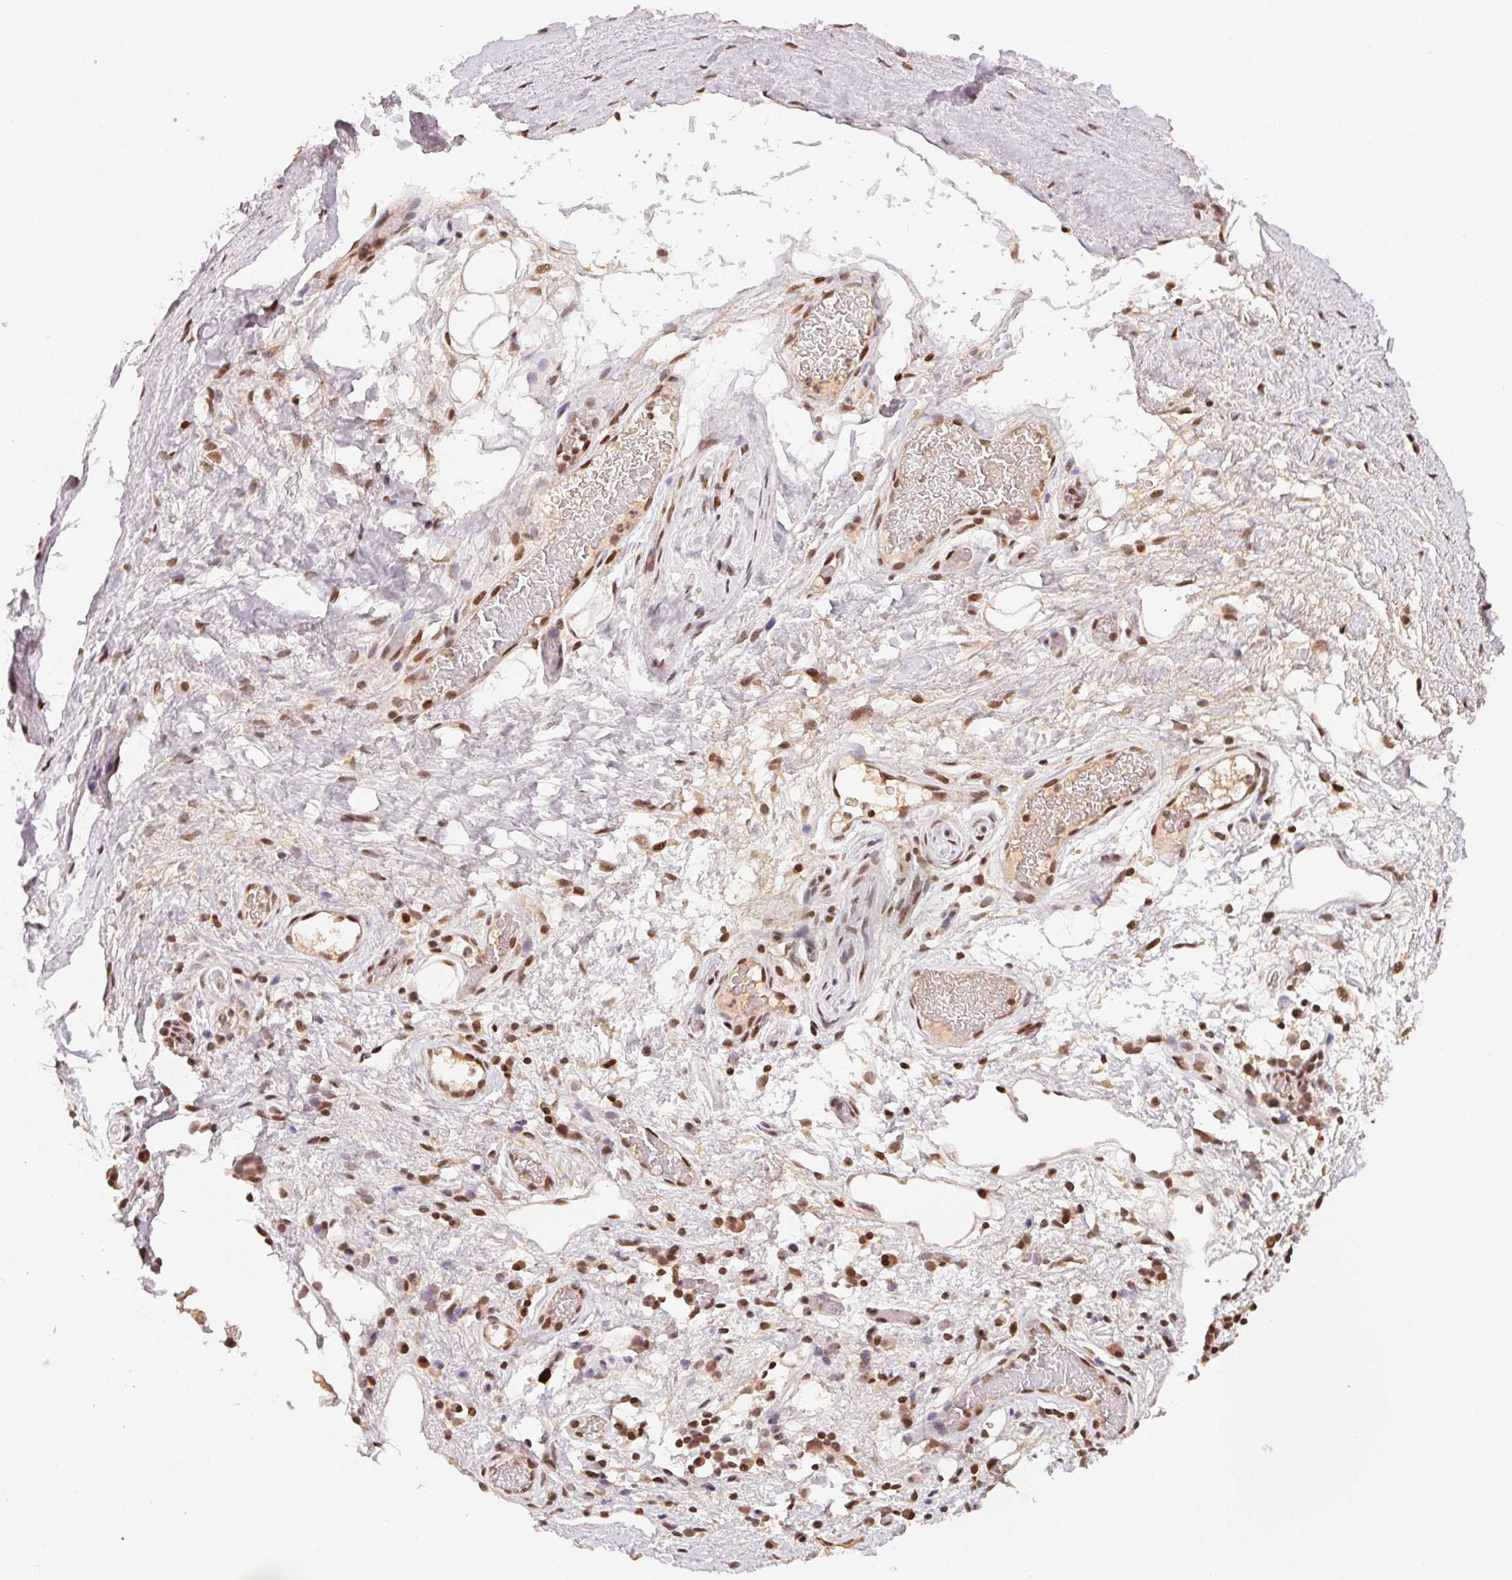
{"staining": {"intensity": "negative", "quantity": "none", "location": "none"}, "tissue": "adipose tissue", "cell_type": "Adipocytes", "image_type": "normal", "snomed": [{"axis": "morphology", "description": "Normal tissue, NOS"}, {"axis": "topography", "description": "Lymph node"}, {"axis": "topography", "description": "Cartilage tissue"}, {"axis": "topography", "description": "Nasopharynx"}], "caption": "A high-resolution micrograph shows immunohistochemistry staining of benign adipose tissue, which displays no significant positivity in adipocytes. (Stains: DAB (3,3'-diaminobenzidine) immunohistochemistry with hematoxylin counter stain, Microscopy: brightfield microscopy at high magnification).", "gene": "MAPKAPK2", "patient": {"sex": "male", "age": 63}}